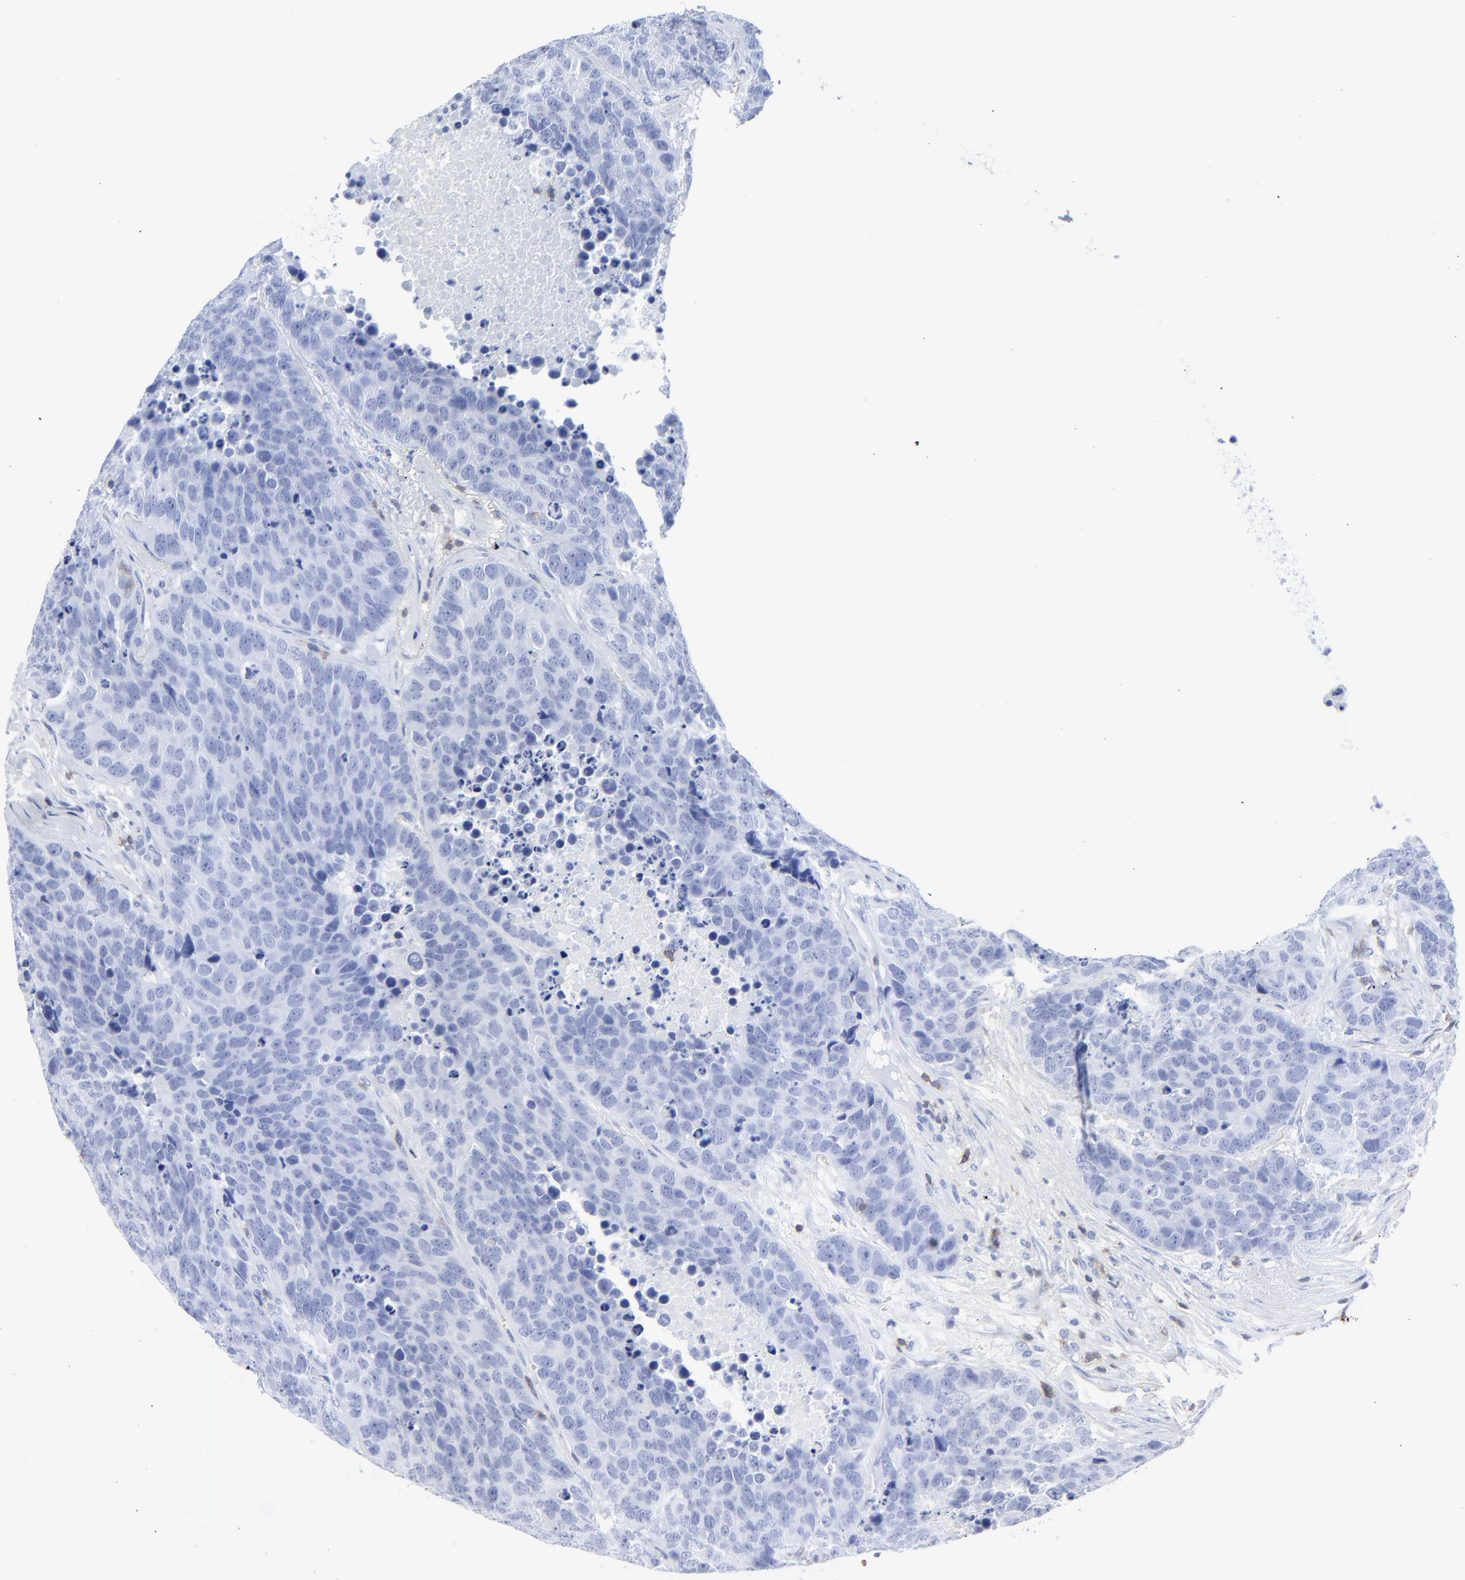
{"staining": {"intensity": "negative", "quantity": "none", "location": "none"}, "tissue": "carcinoid", "cell_type": "Tumor cells", "image_type": "cancer", "snomed": [{"axis": "morphology", "description": "Carcinoid, malignant, NOS"}, {"axis": "topography", "description": "Lung"}], "caption": "The photomicrograph demonstrates no staining of tumor cells in malignant carcinoid.", "gene": "LCK", "patient": {"sex": "male", "age": 60}}